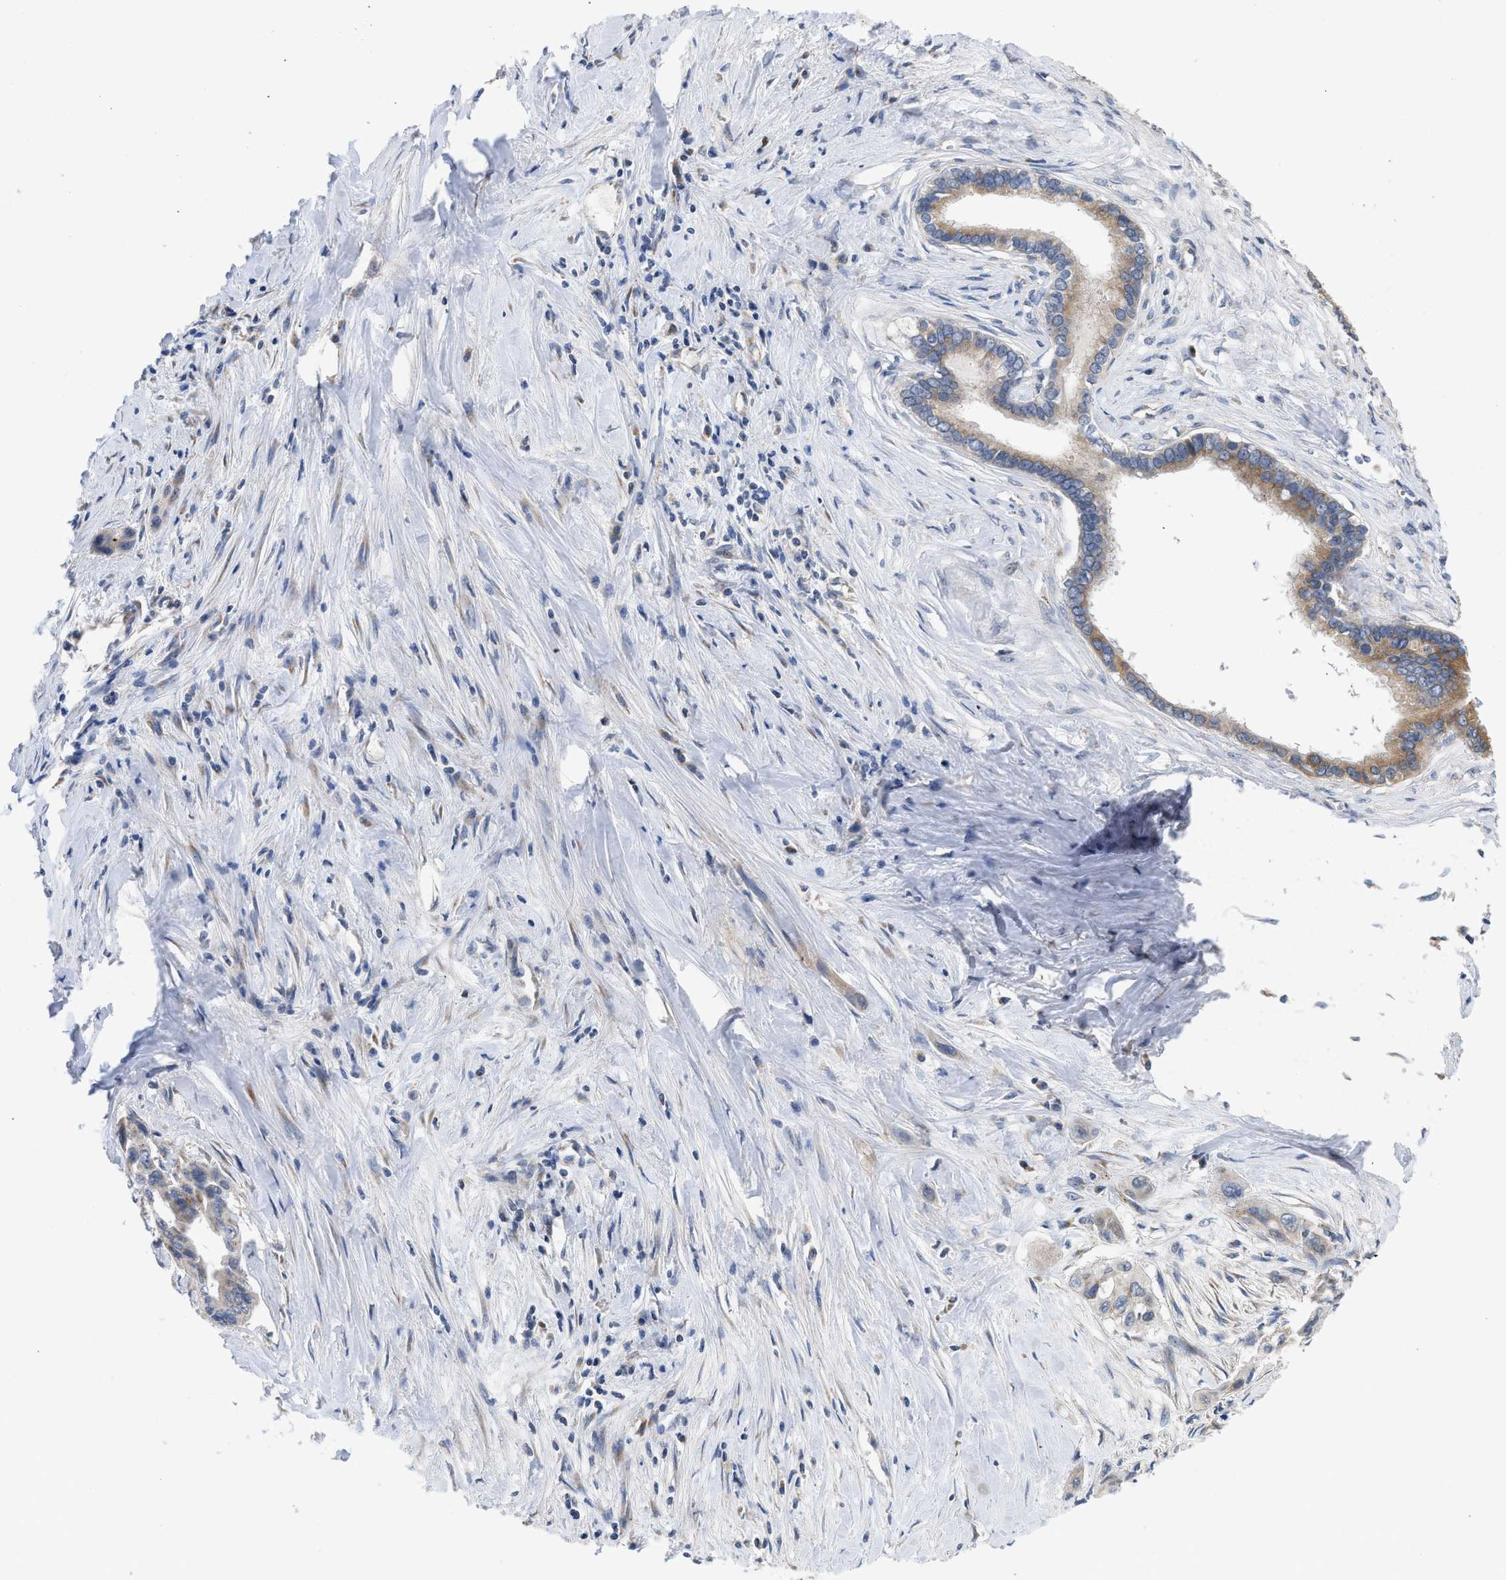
{"staining": {"intensity": "weak", "quantity": "<25%", "location": "cytoplasmic/membranous"}, "tissue": "pancreatic cancer", "cell_type": "Tumor cells", "image_type": "cancer", "snomed": [{"axis": "morphology", "description": "Adenocarcinoma, NOS"}, {"axis": "topography", "description": "Pancreas"}], "caption": "Pancreatic cancer was stained to show a protein in brown. There is no significant staining in tumor cells.", "gene": "PIM1", "patient": {"sex": "male", "age": 73}}